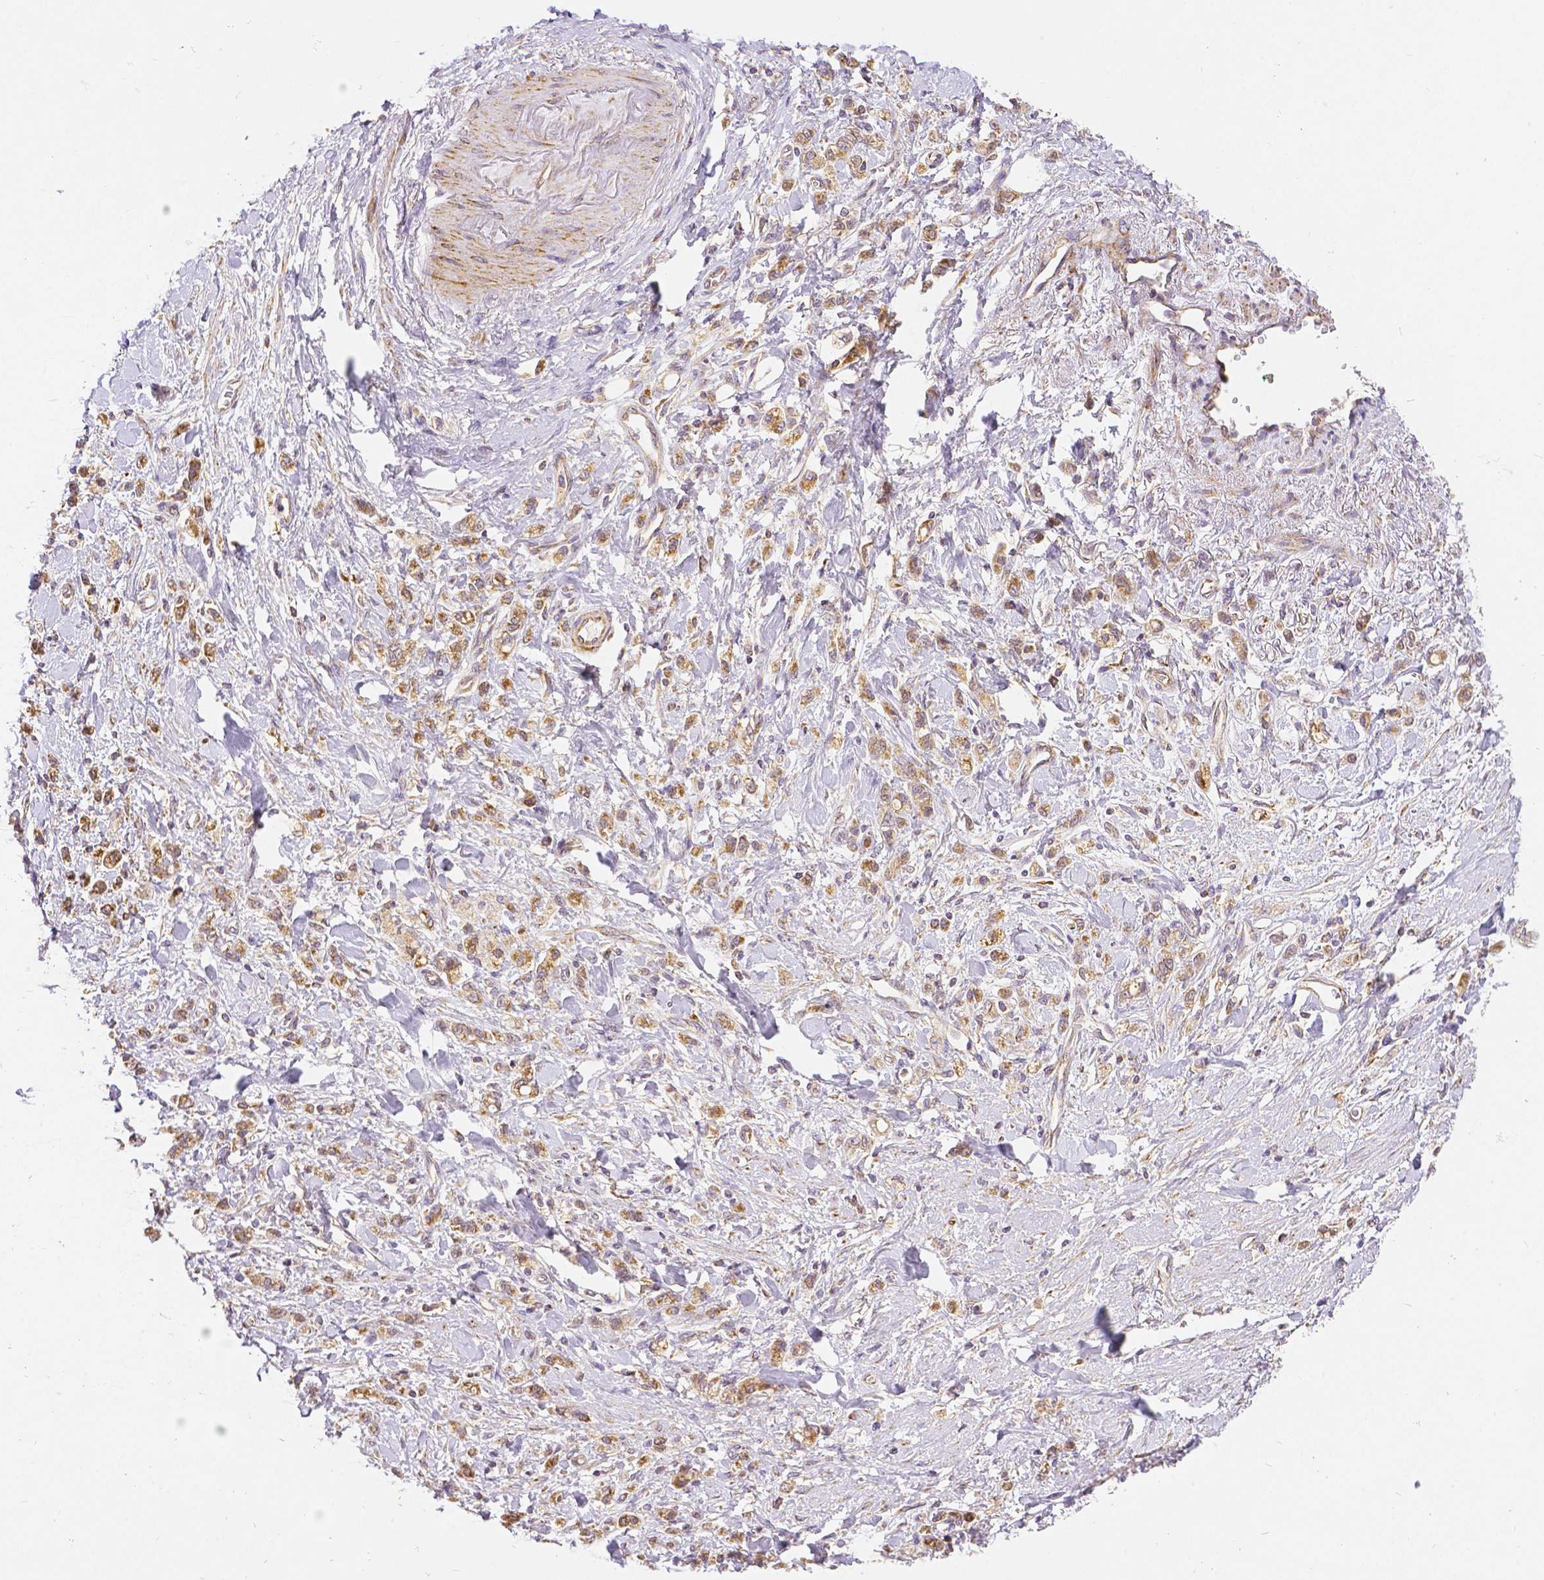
{"staining": {"intensity": "strong", "quantity": ">75%", "location": "cytoplasmic/membranous"}, "tissue": "stomach cancer", "cell_type": "Tumor cells", "image_type": "cancer", "snomed": [{"axis": "morphology", "description": "Adenocarcinoma, NOS"}, {"axis": "topography", "description": "Stomach"}], "caption": "DAB (3,3'-diaminobenzidine) immunohistochemical staining of adenocarcinoma (stomach) reveals strong cytoplasmic/membranous protein expression in approximately >75% of tumor cells.", "gene": "RHOT1", "patient": {"sex": "male", "age": 77}}